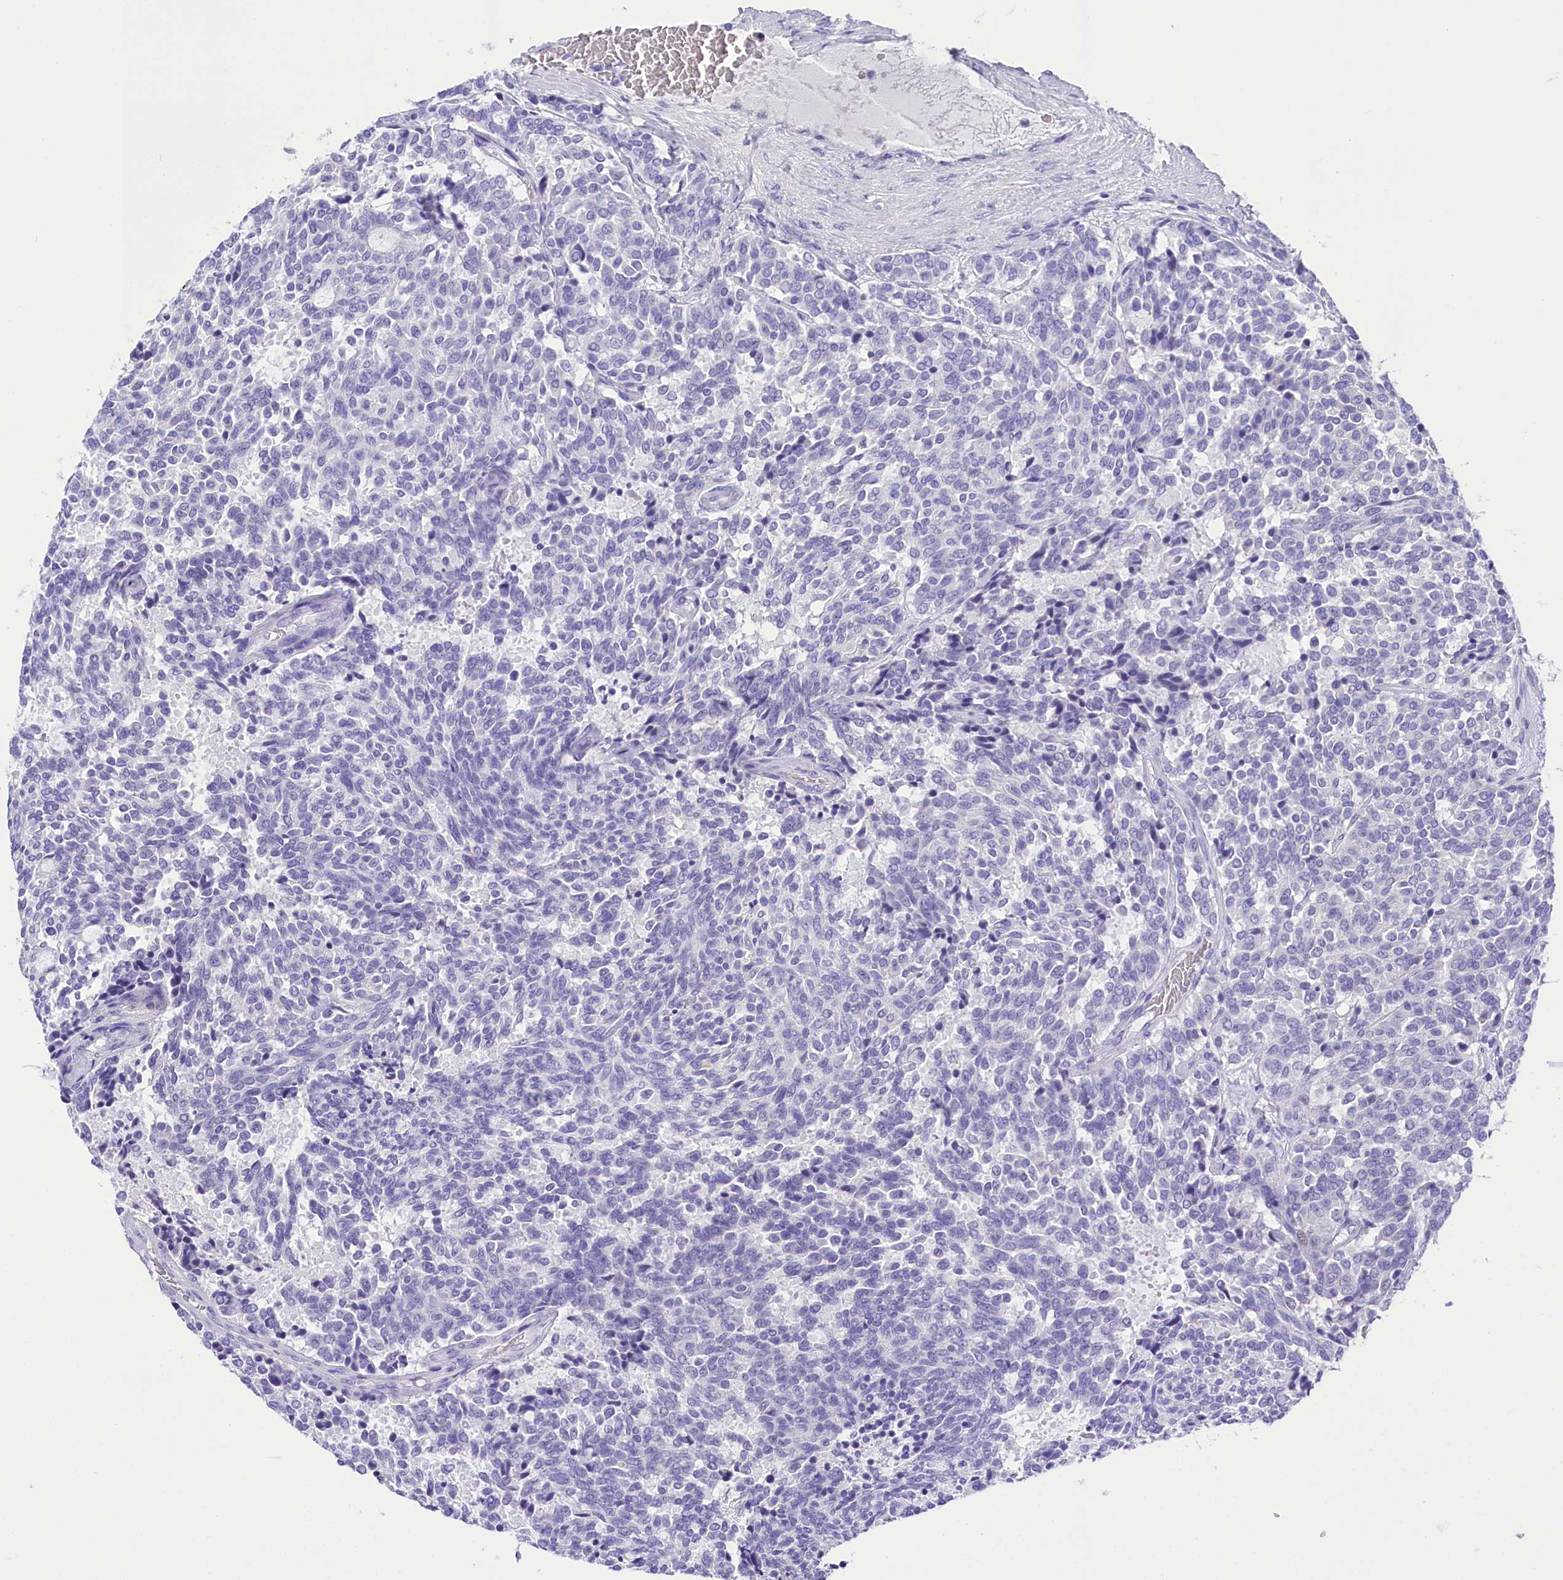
{"staining": {"intensity": "negative", "quantity": "none", "location": "none"}, "tissue": "carcinoid", "cell_type": "Tumor cells", "image_type": "cancer", "snomed": [{"axis": "morphology", "description": "Carcinoid, malignant, NOS"}, {"axis": "topography", "description": "Pancreas"}], "caption": "Immunohistochemistry photomicrograph of neoplastic tissue: human carcinoid (malignant) stained with DAB (3,3'-diaminobenzidine) demonstrates no significant protein positivity in tumor cells.", "gene": "TTC36", "patient": {"sex": "female", "age": 54}}